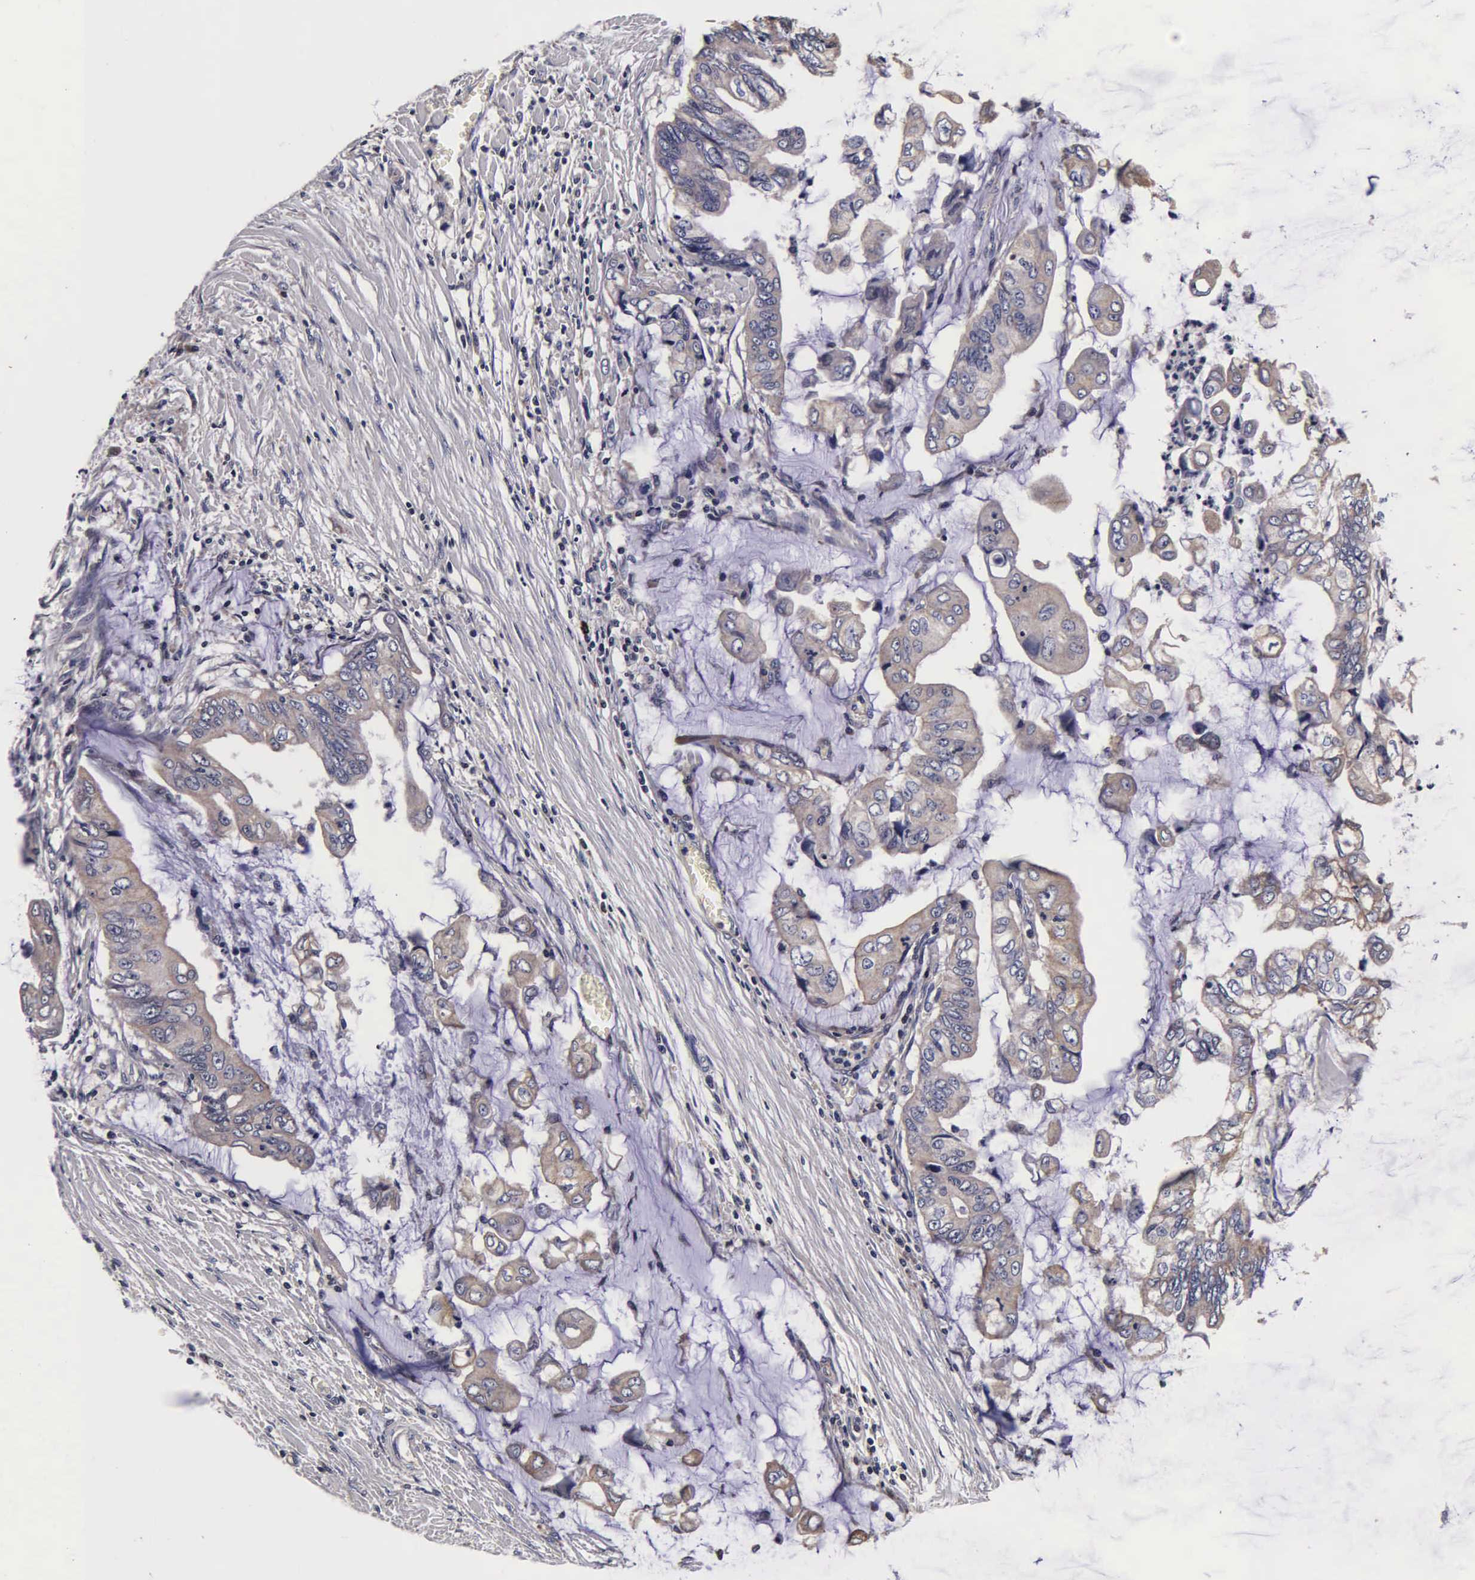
{"staining": {"intensity": "weak", "quantity": "25%-75%", "location": "cytoplasmic/membranous"}, "tissue": "stomach cancer", "cell_type": "Tumor cells", "image_type": "cancer", "snomed": [{"axis": "morphology", "description": "Adenocarcinoma, NOS"}, {"axis": "topography", "description": "Stomach, upper"}], "caption": "Immunohistochemistry (IHC) micrograph of human adenocarcinoma (stomach) stained for a protein (brown), which shows low levels of weak cytoplasmic/membranous staining in approximately 25%-75% of tumor cells.", "gene": "PSMA3", "patient": {"sex": "male", "age": 80}}